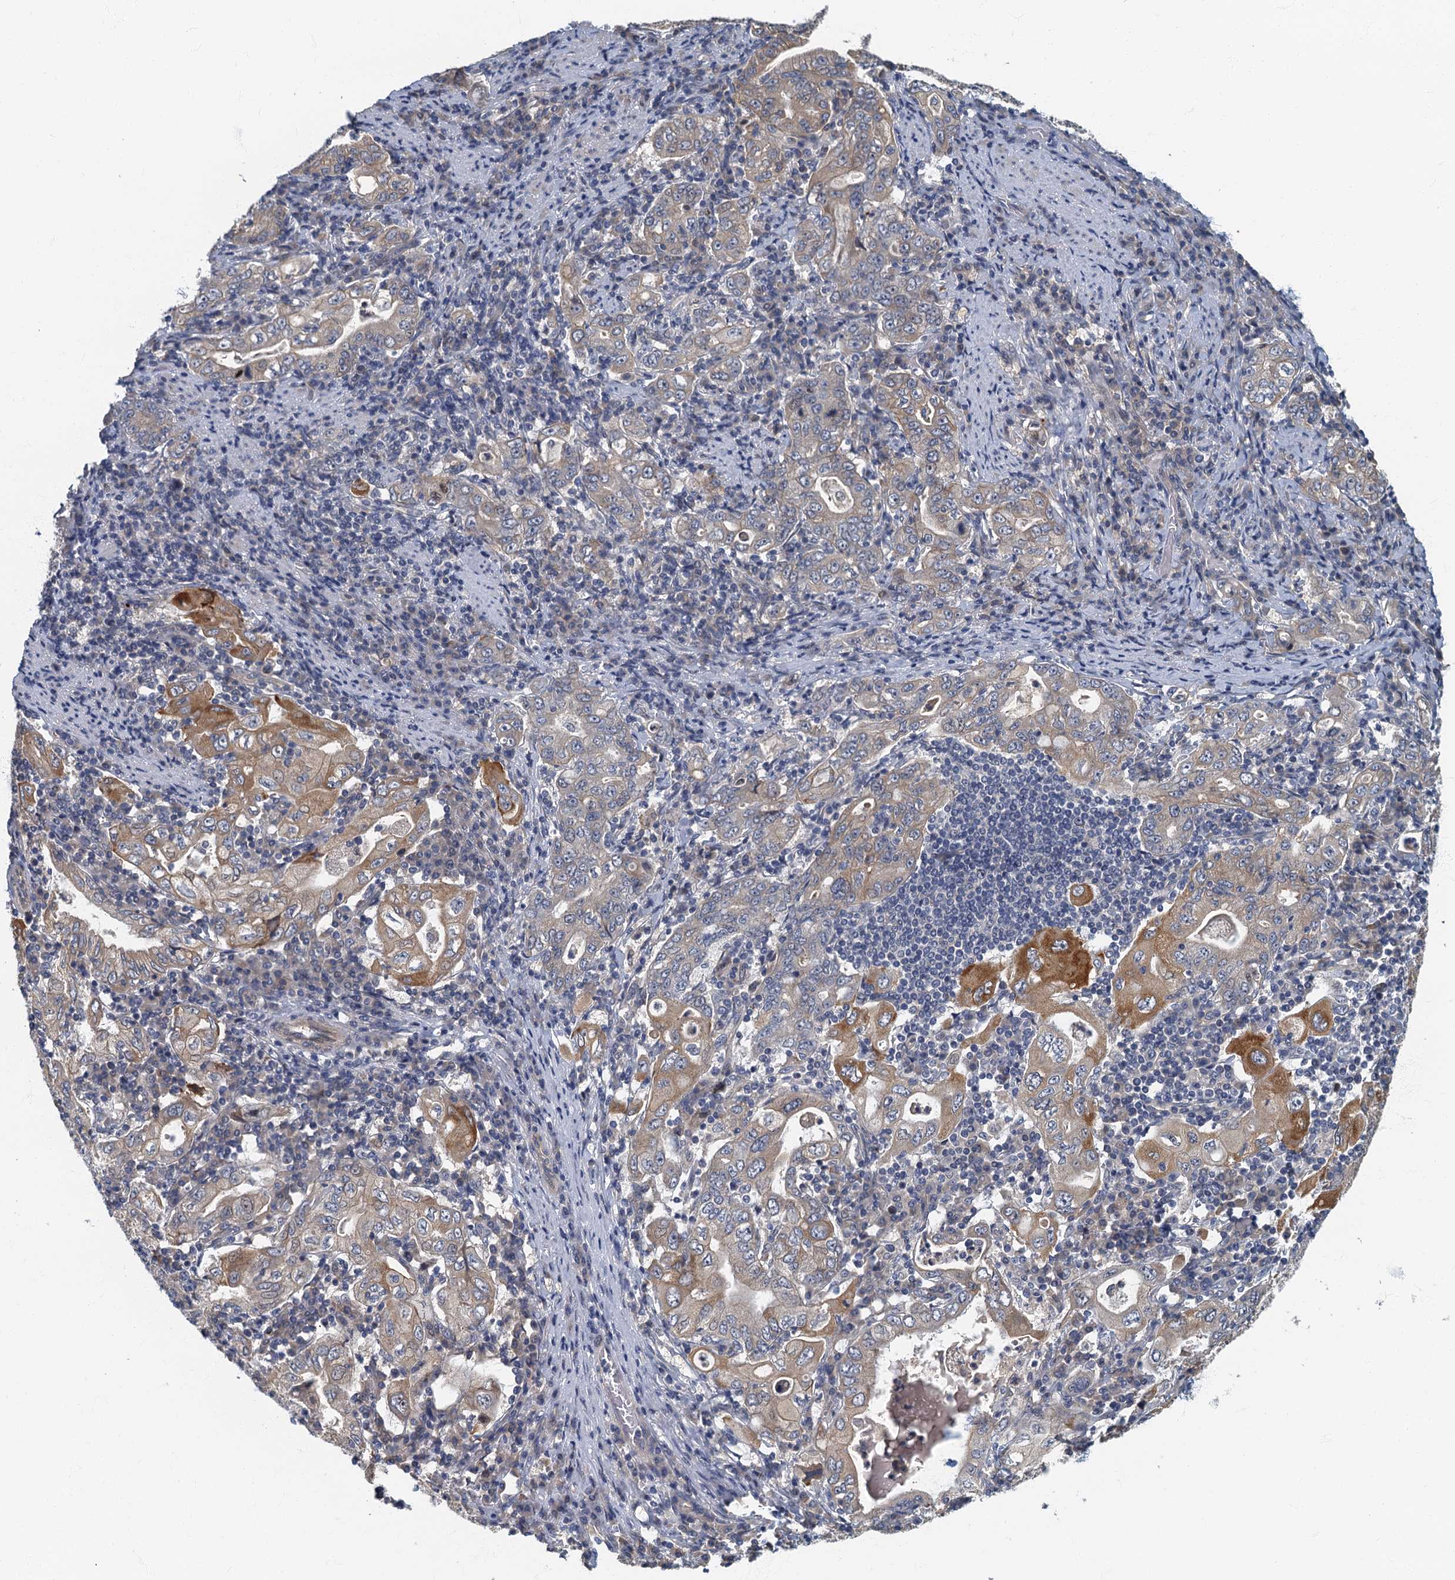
{"staining": {"intensity": "moderate", "quantity": "<25%", "location": "cytoplasmic/membranous"}, "tissue": "stomach cancer", "cell_type": "Tumor cells", "image_type": "cancer", "snomed": [{"axis": "morphology", "description": "Normal tissue, NOS"}, {"axis": "morphology", "description": "Adenocarcinoma, NOS"}, {"axis": "topography", "description": "Esophagus"}, {"axis": "topography", "description": "Stomach, upper"}, {"axis": "topography", "description": "Peripheral nerve tissue"}], "caption": "Adenocarcinoma (stomach) was stained to show a protein in brown. There is low levels of moderate cytoplasmic/membranous positivity in about <25% of tumor cells.", "gene": "CKAP2L", "patient": {"sex": "male", "age": 62}}